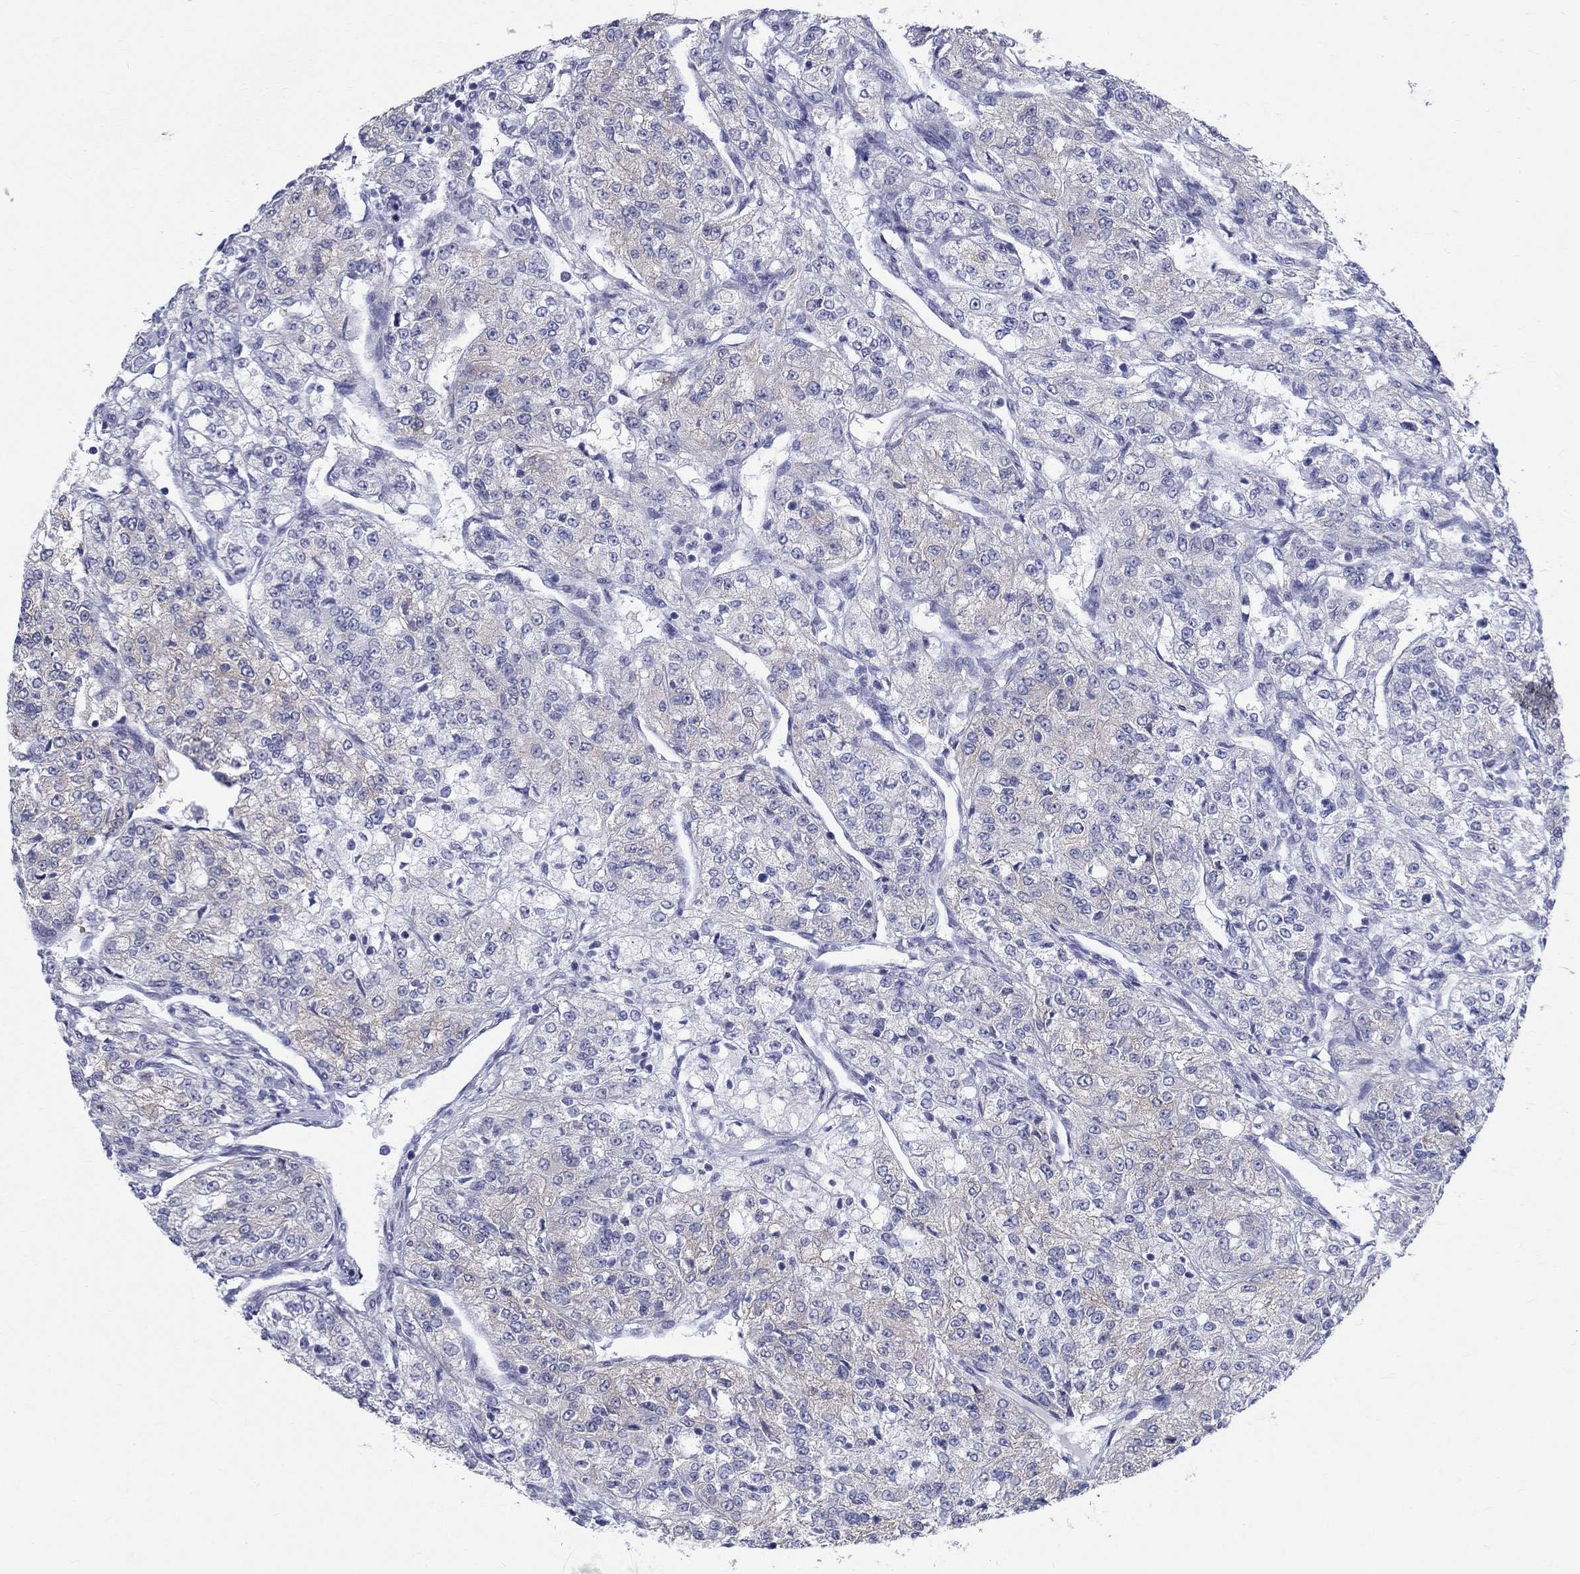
{"staining": {"intensity": "negative", "quantity": "none", "location": "none"}, "tissue": "renal cancer", "cell_type": "Tumor cells", "image_type": "cancer", "snomed": [{"axis": "morphology", "description": "Adenocarcinoma, NOS"}, {"axis": "topography", "description": "Kidney"}], "caption": "Immunohistochemistry of human renal cancer shows no staining in tumor cells.", "gene": "CEP43", "patient": {"sex": "female", "age": 63}}